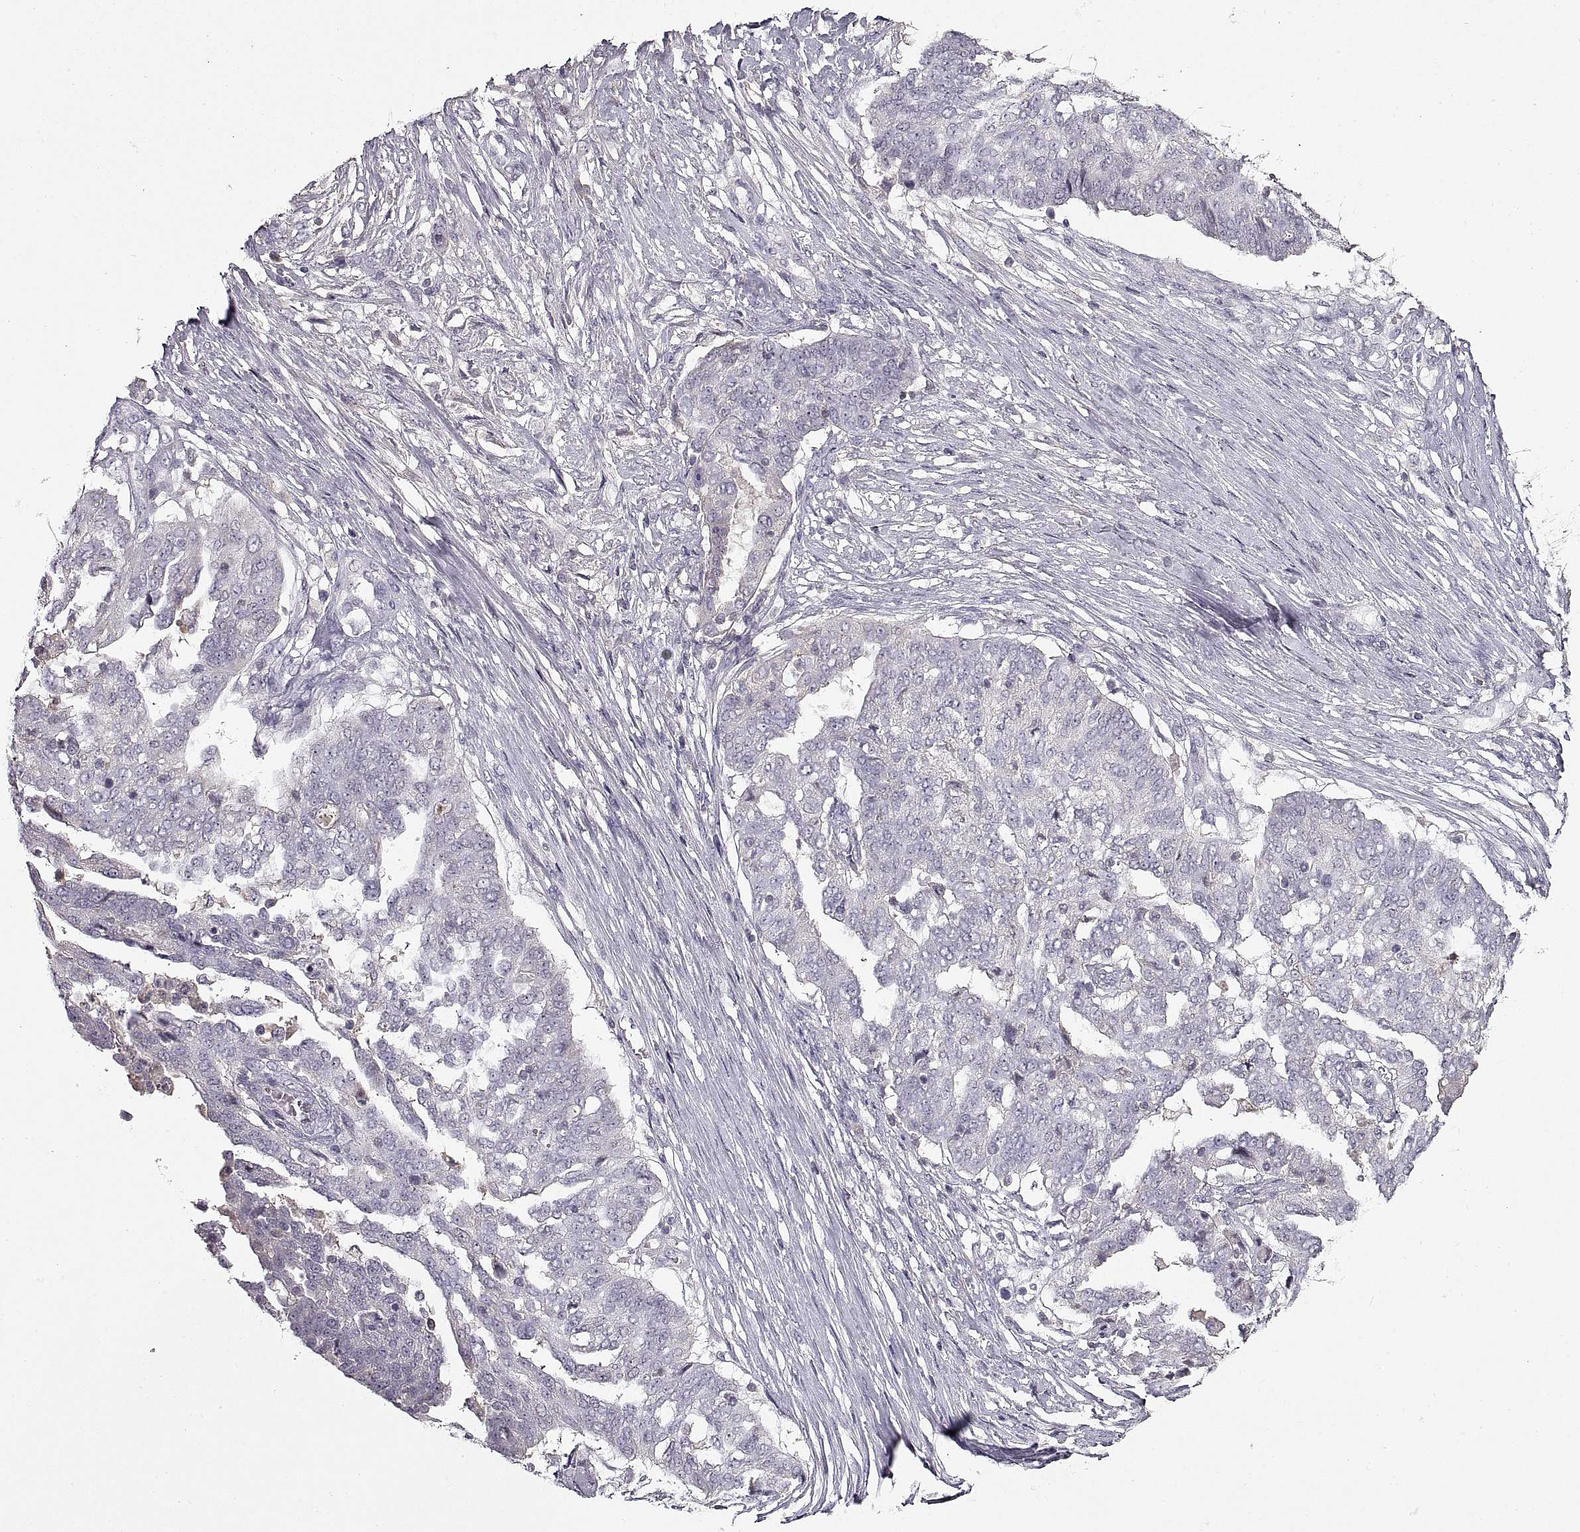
{"staining": {"intensity": "negative", "quantity": "none", "location": "none"}, "tissue": "ovarian cancer", "cell_type": "Tumor cells", "image_type": "cancer", "snomed": [{"axis": "morphology", "description": "Cystadenocarcinoma, serous, NOS"}, {"axis": "topography", "description": "Ovary"}], "caption": "This is an IHC photomicrograph of human serous cystadenocarcinoma (ovarian). There is no staining in tumor cells.", "gene": "ADAM11", "patient": {"sex": "female", "age": 67}}